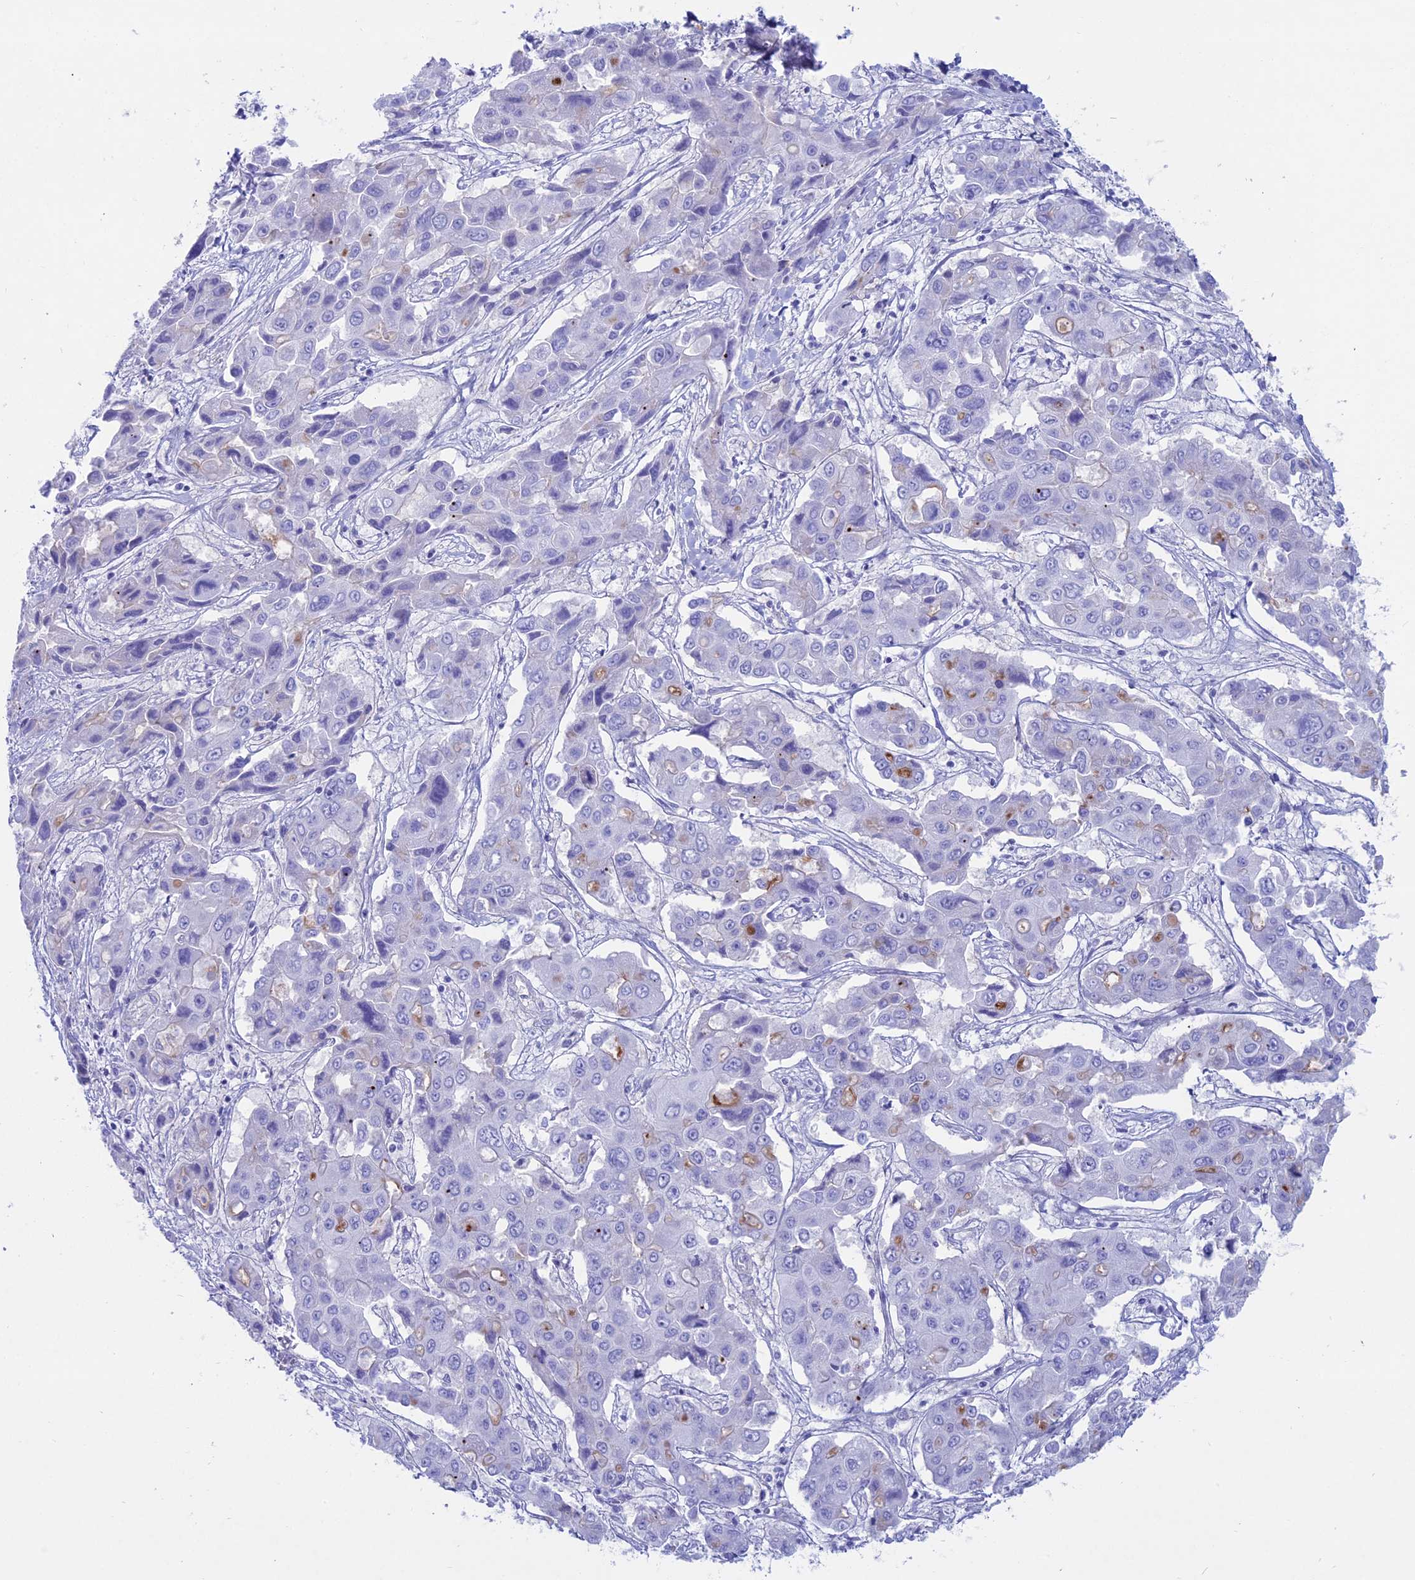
{"staining": {"intensity": "negative", "quantity": "none", "location": "none"}, "tissue": "liver cancer", "cell_type": "Tumor cells", "image_type": "cancer", "snomed": [{"axis": "morphology", "description": "Cholangiocarcinoma"}, {"axis": "topography", "description": "Liver"}], "caption": "This is an IHC image of human liver cholangiocarcinoma. There is no expression in tumor cells.", "gene": "OR2AE1", "patient": {"sex": "male", "age": 67}}